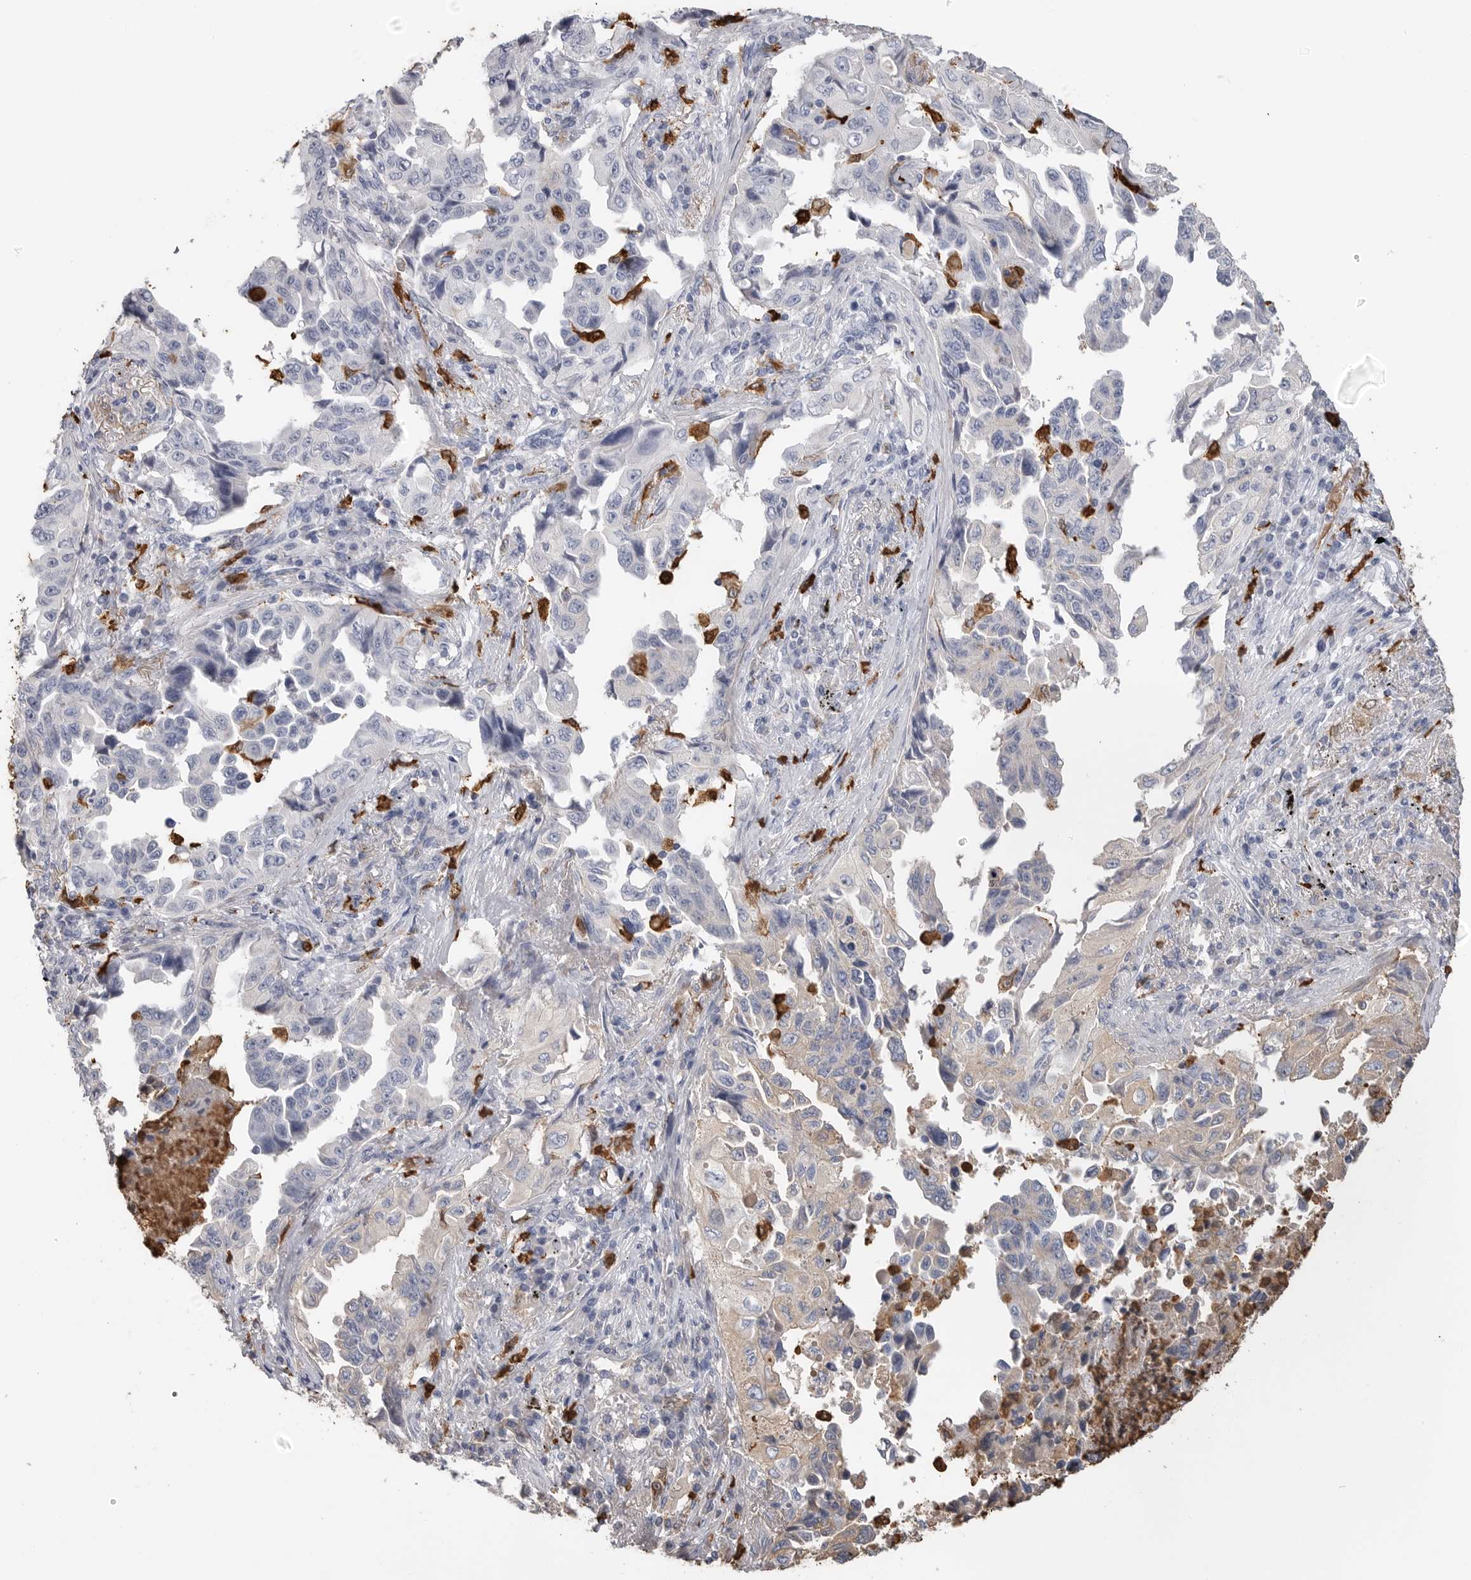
{"staining": {"intensity": "negative", "quantity": "none", "location": "none"}, "tissue": "lung cancer", "cell_type": "Tumor cells", "image_type": "cancer", "snomed": [{"axis": "morphology", "description": "Adenocarcinoma, NOS"}, {"axis": "topography", "description": "Lung"}], "caption": "This photomicrograph is of lung cancer (adenocarcinoma) stained with immunohistochemistry to label a protein in brown with the nuclei are counter-stained blue. There is no expression in tumor cells.", "gene": "CYB561D1", "patient": {"sex": "female", "age": 51}}